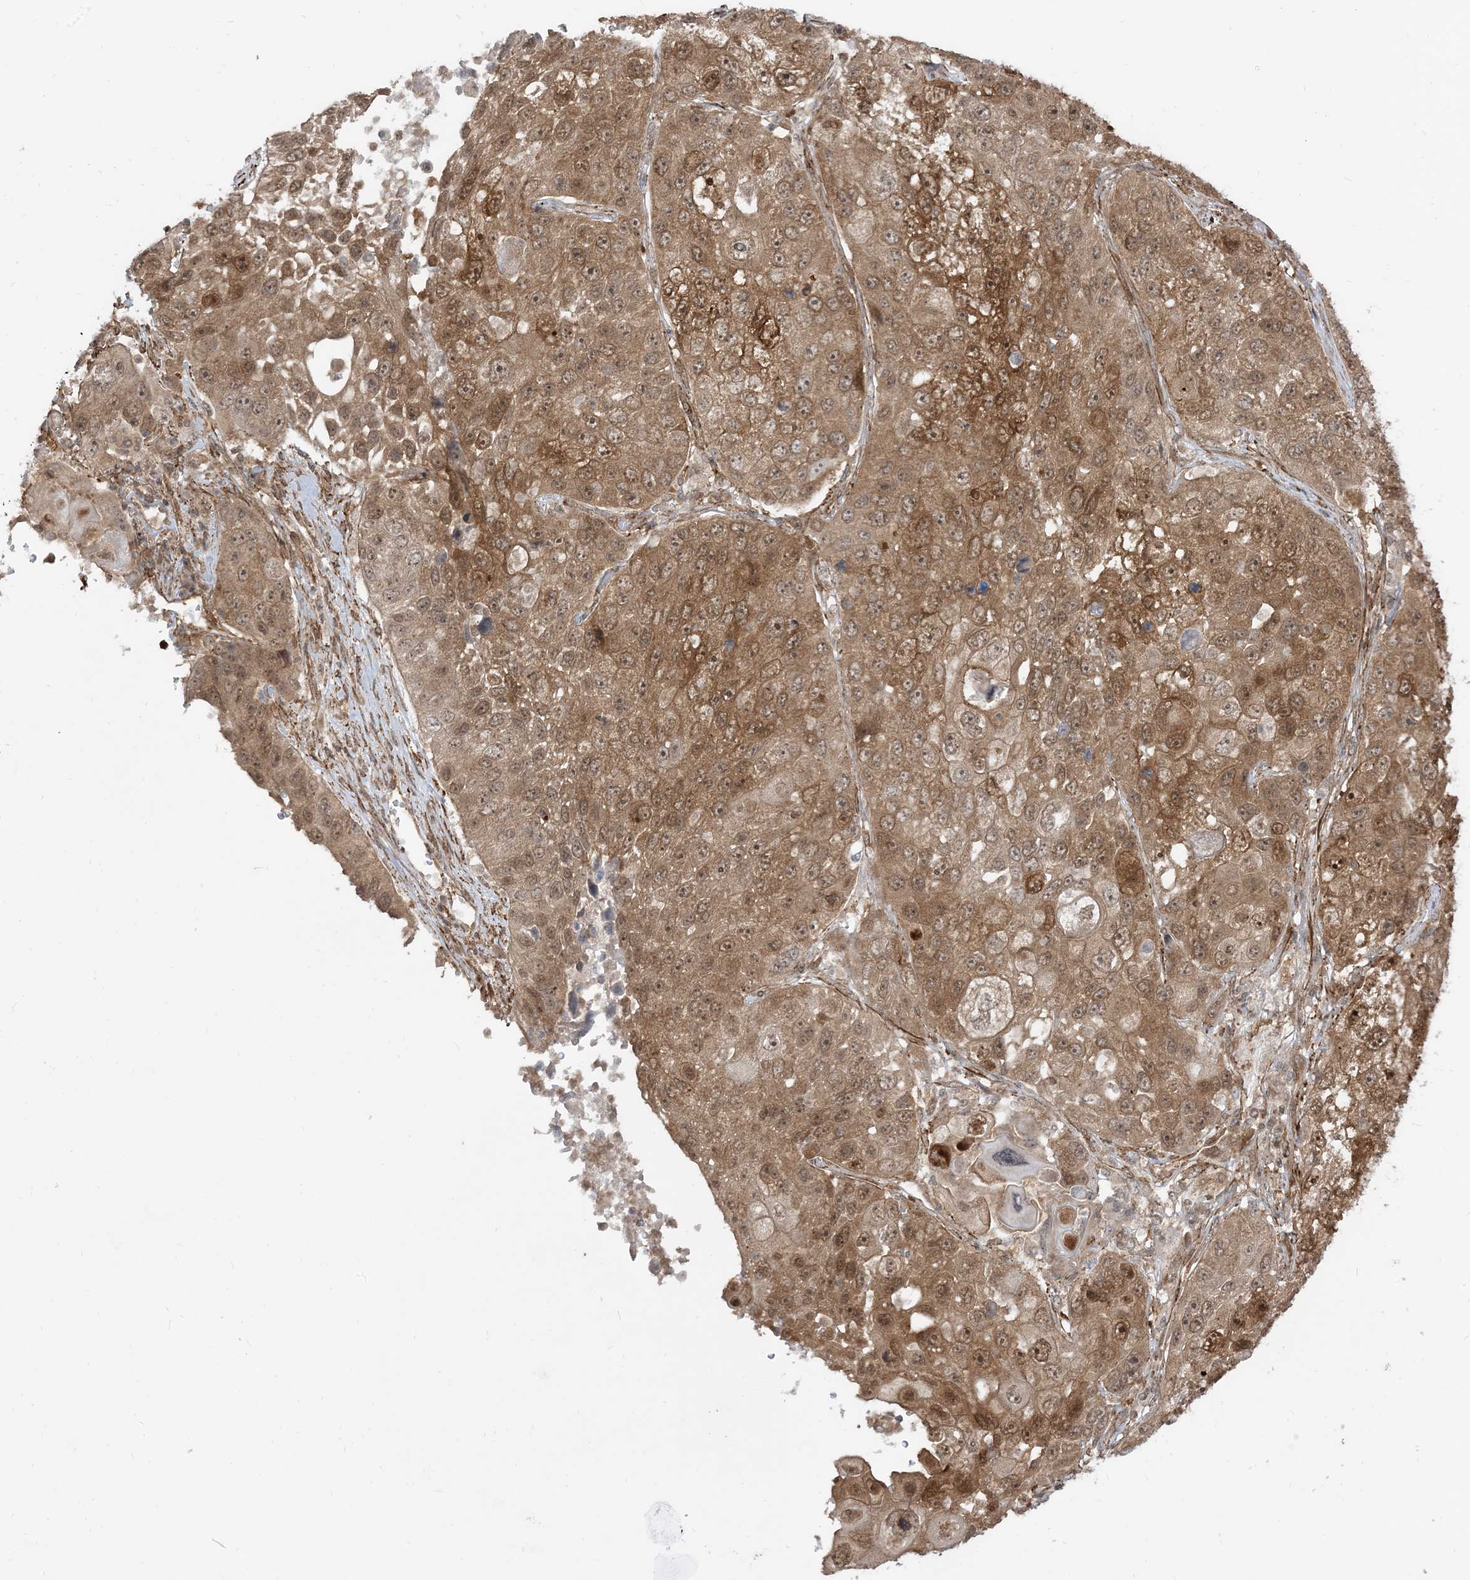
{"staining": {"intensity": "moderate", "quantity": ">75%", "location": "cytoplasmic/membranous,nuclear"}, "tissue": "lung cancer", "cell_type": "Tumor cells", "image_type": "cancer", "snomed": [{"axis": "morphology", "description": "Squamous cell carcinoma, NOS"}, {"axis": "topography", "description": "Lung"}], "caption": "Brown immunohistochemical staining in lung squamous cell carcinoma demonstrates moderate cytoplasmic/membranous and nuclear positivity in approximately >75% of tumor cells.", "gene": "TBCC", "patient": {"sex": "male", "age": 61}}